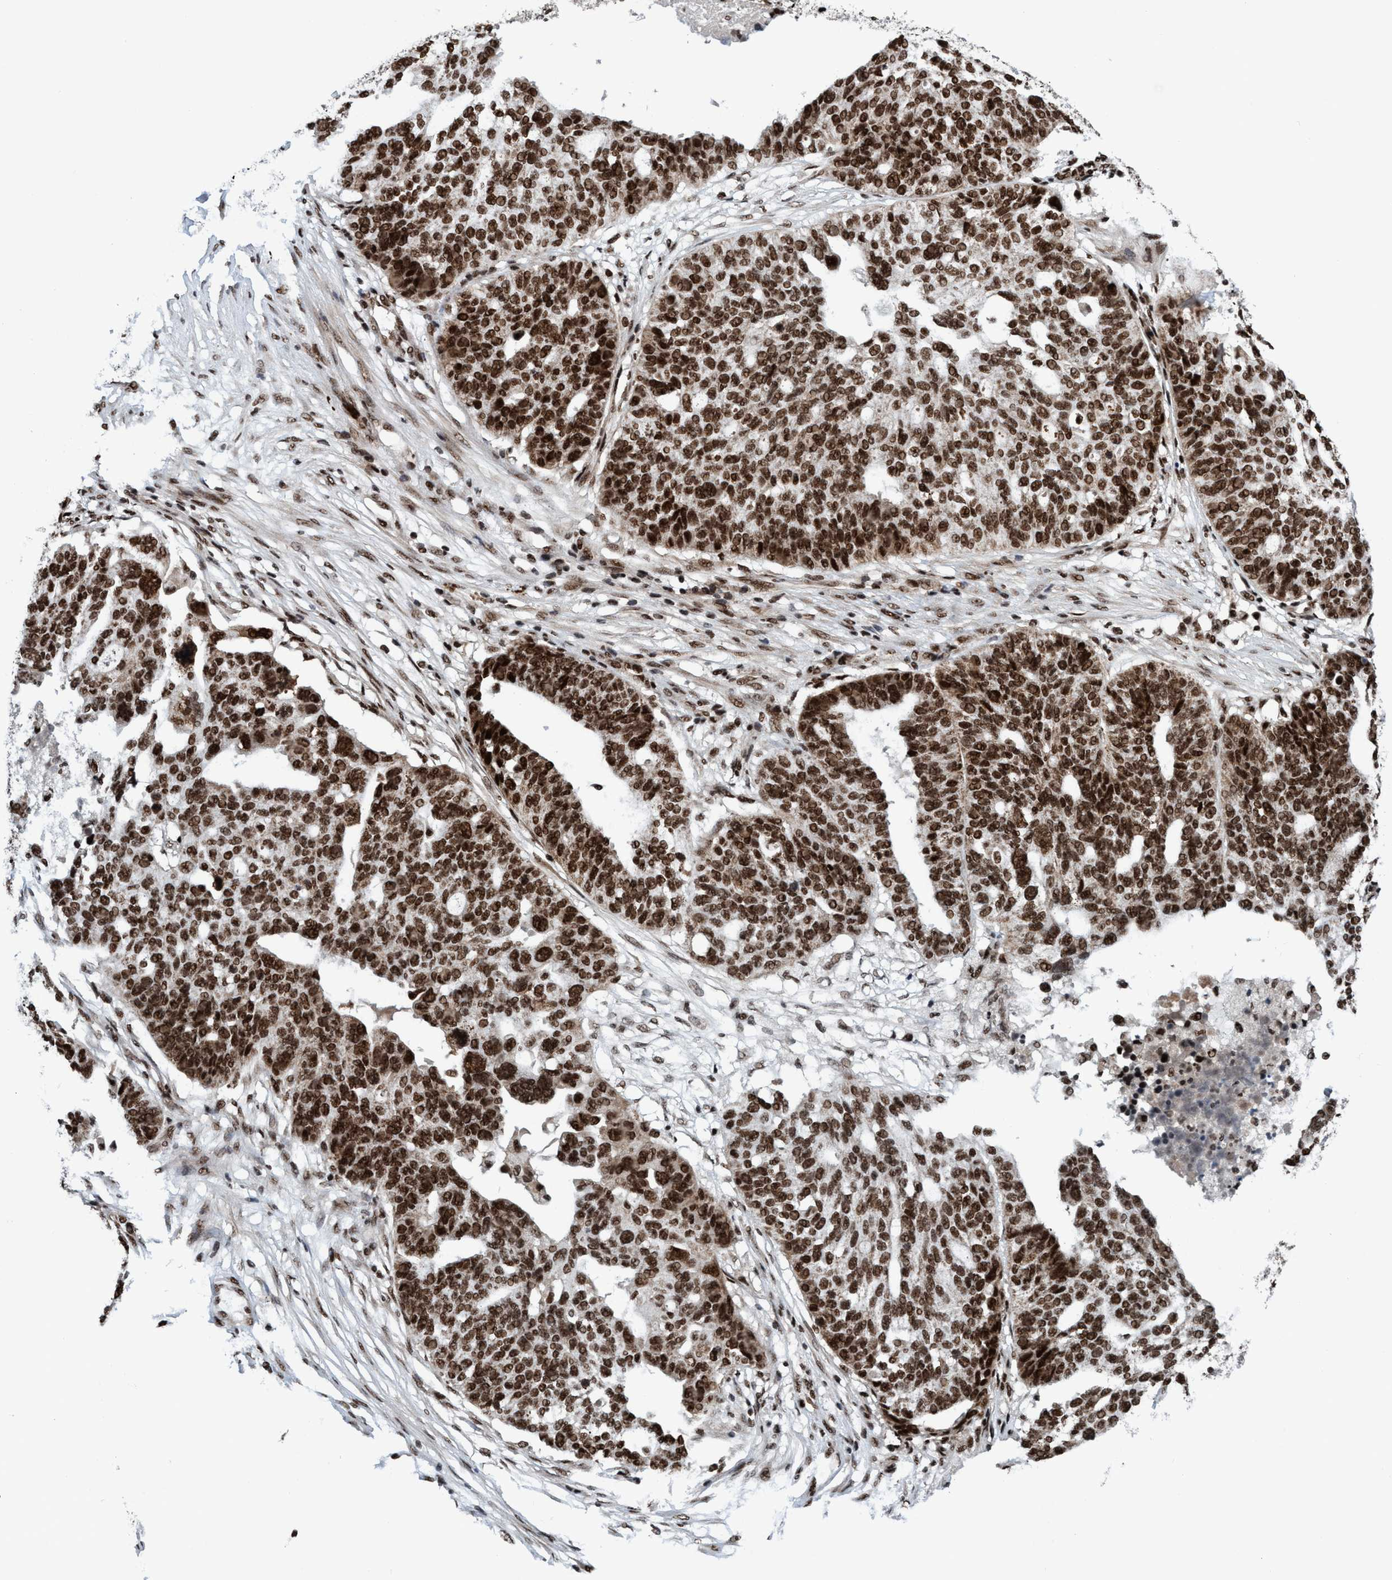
{"staining": {"intensity": "strong", "quantity": ">75%", "location": "cytoplasmic/membranous,nuclear"}, "tissue": "ovarian cancer", "cell_type": "Tumor cells", "image_type": "cancer", "snomed": [{"axis": "morphology", "description": "Cystadenocarcinoma, serous, NOS"}, {"axis": "topography", "description": "Ovary"}], "caption": "Immunohistochemistry micrograph of neoplastic tissue: ovarian serous cystadenocarcinoma stained using immunohistochemistry demonstrates high levels of strong protein expression localized specifically in the cytoplasmic/membranous and nuclear of tumor cells, appearing as a cytoplasmic/membranous and nuclear brown color.", "gene": "TOPBP1", "patient": {"sex": "female", "age": 59}}